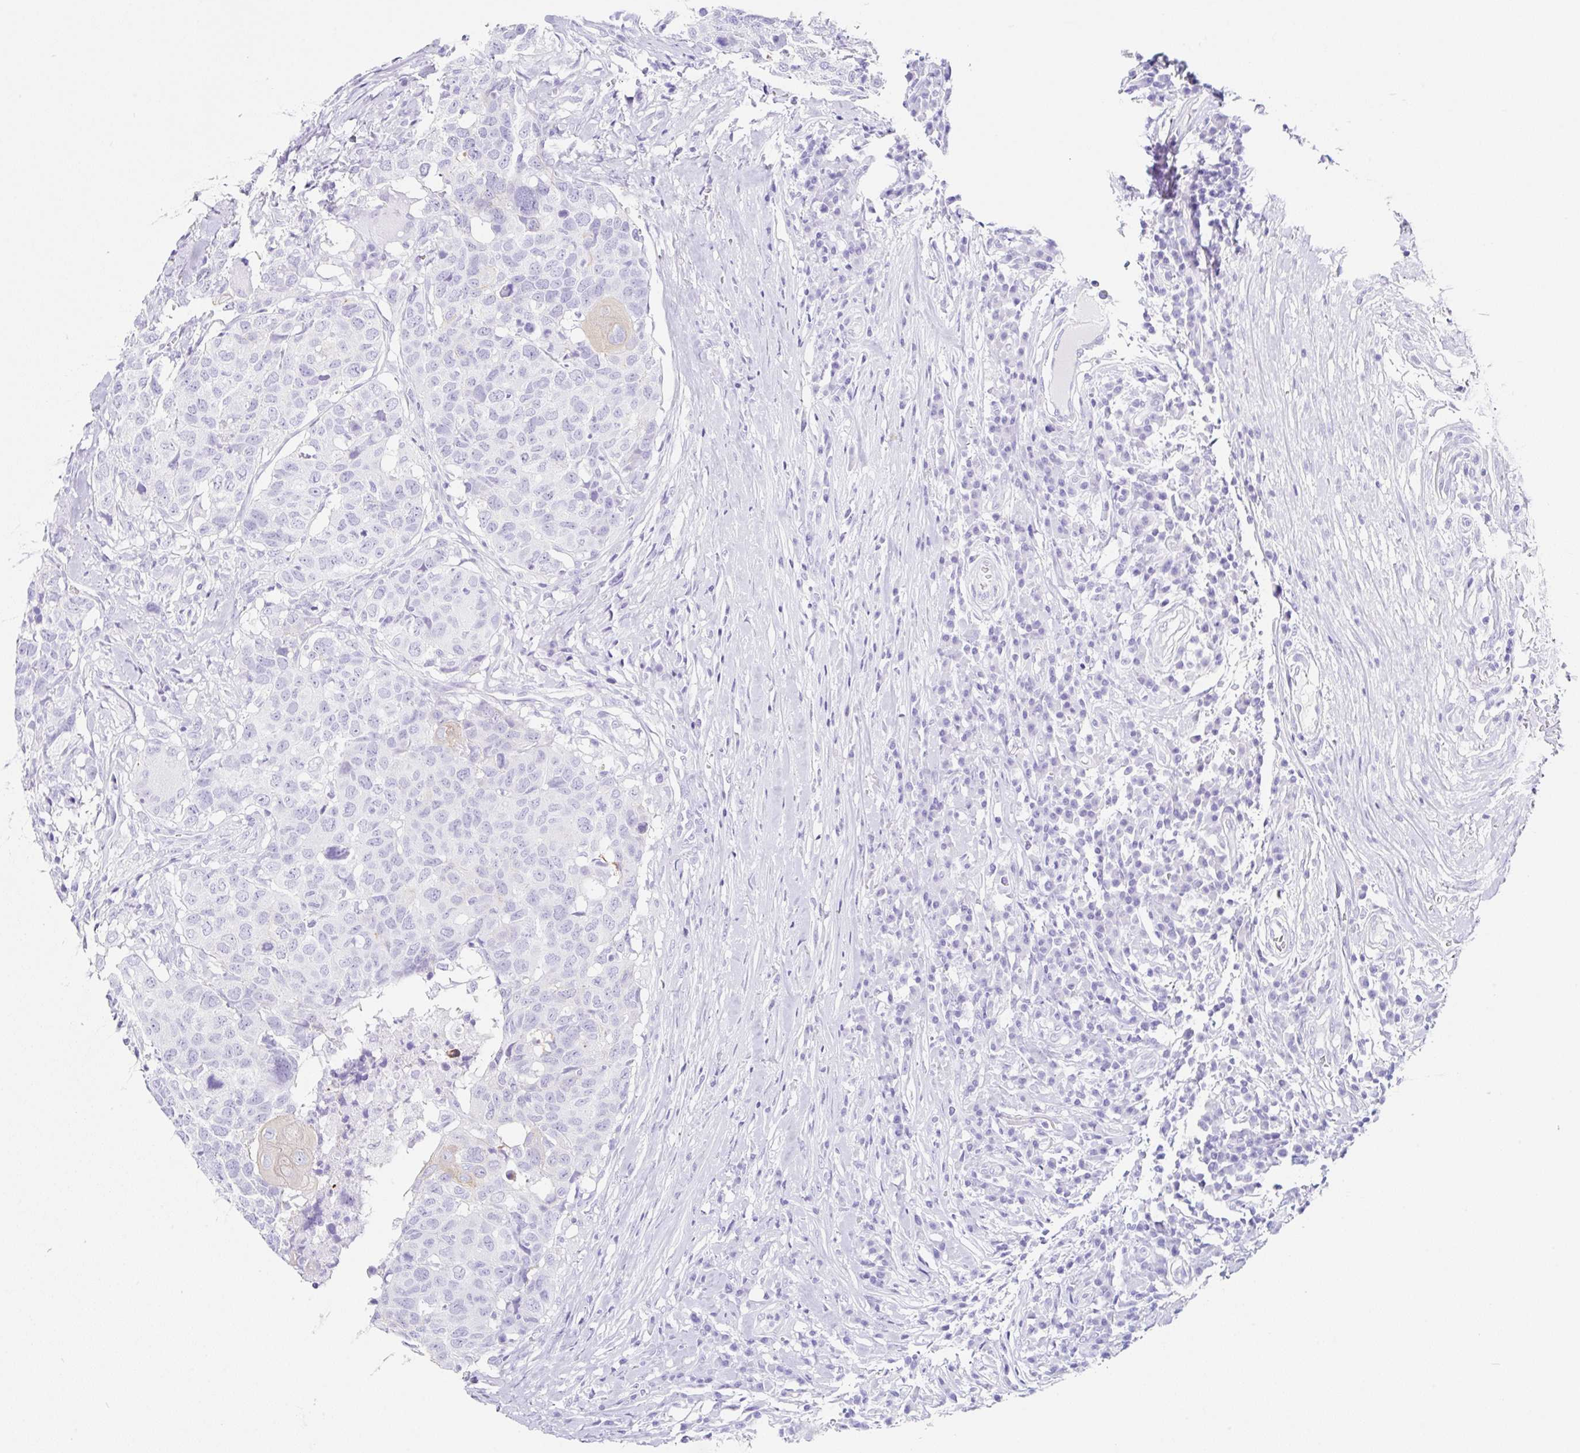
{"staining": {"intensity": "negative", "quantity": "none", "location": "none"}, "tissue": "head and neck cancer", "cell_type": "Tumor cells", "image_type": "cancer", "snomed": [{"axis": "morphology", "description": "Normal tissue, NOS"}, {"axis": "morphology", "description": "Squamous cell carcinoma, NOS"}, {"axis": "topography", "description": "Skeletal muscle"}, {"axis": "topography", "description": "Vascular tissue"}, {"axis": "topography", "description": "Peripheral nerve tissue"}, {"axis": "topography", "description": "Head-Neck"}], "caption": "Immunohistochemistry (IHC) micrograph of human head and neck cancer (squamous cell carcinoma) stained for a protein (brown), which reveals no staining in tumor cells.", "gene": "CLDND2", "patient": {"sex": "male", "age": 66}}